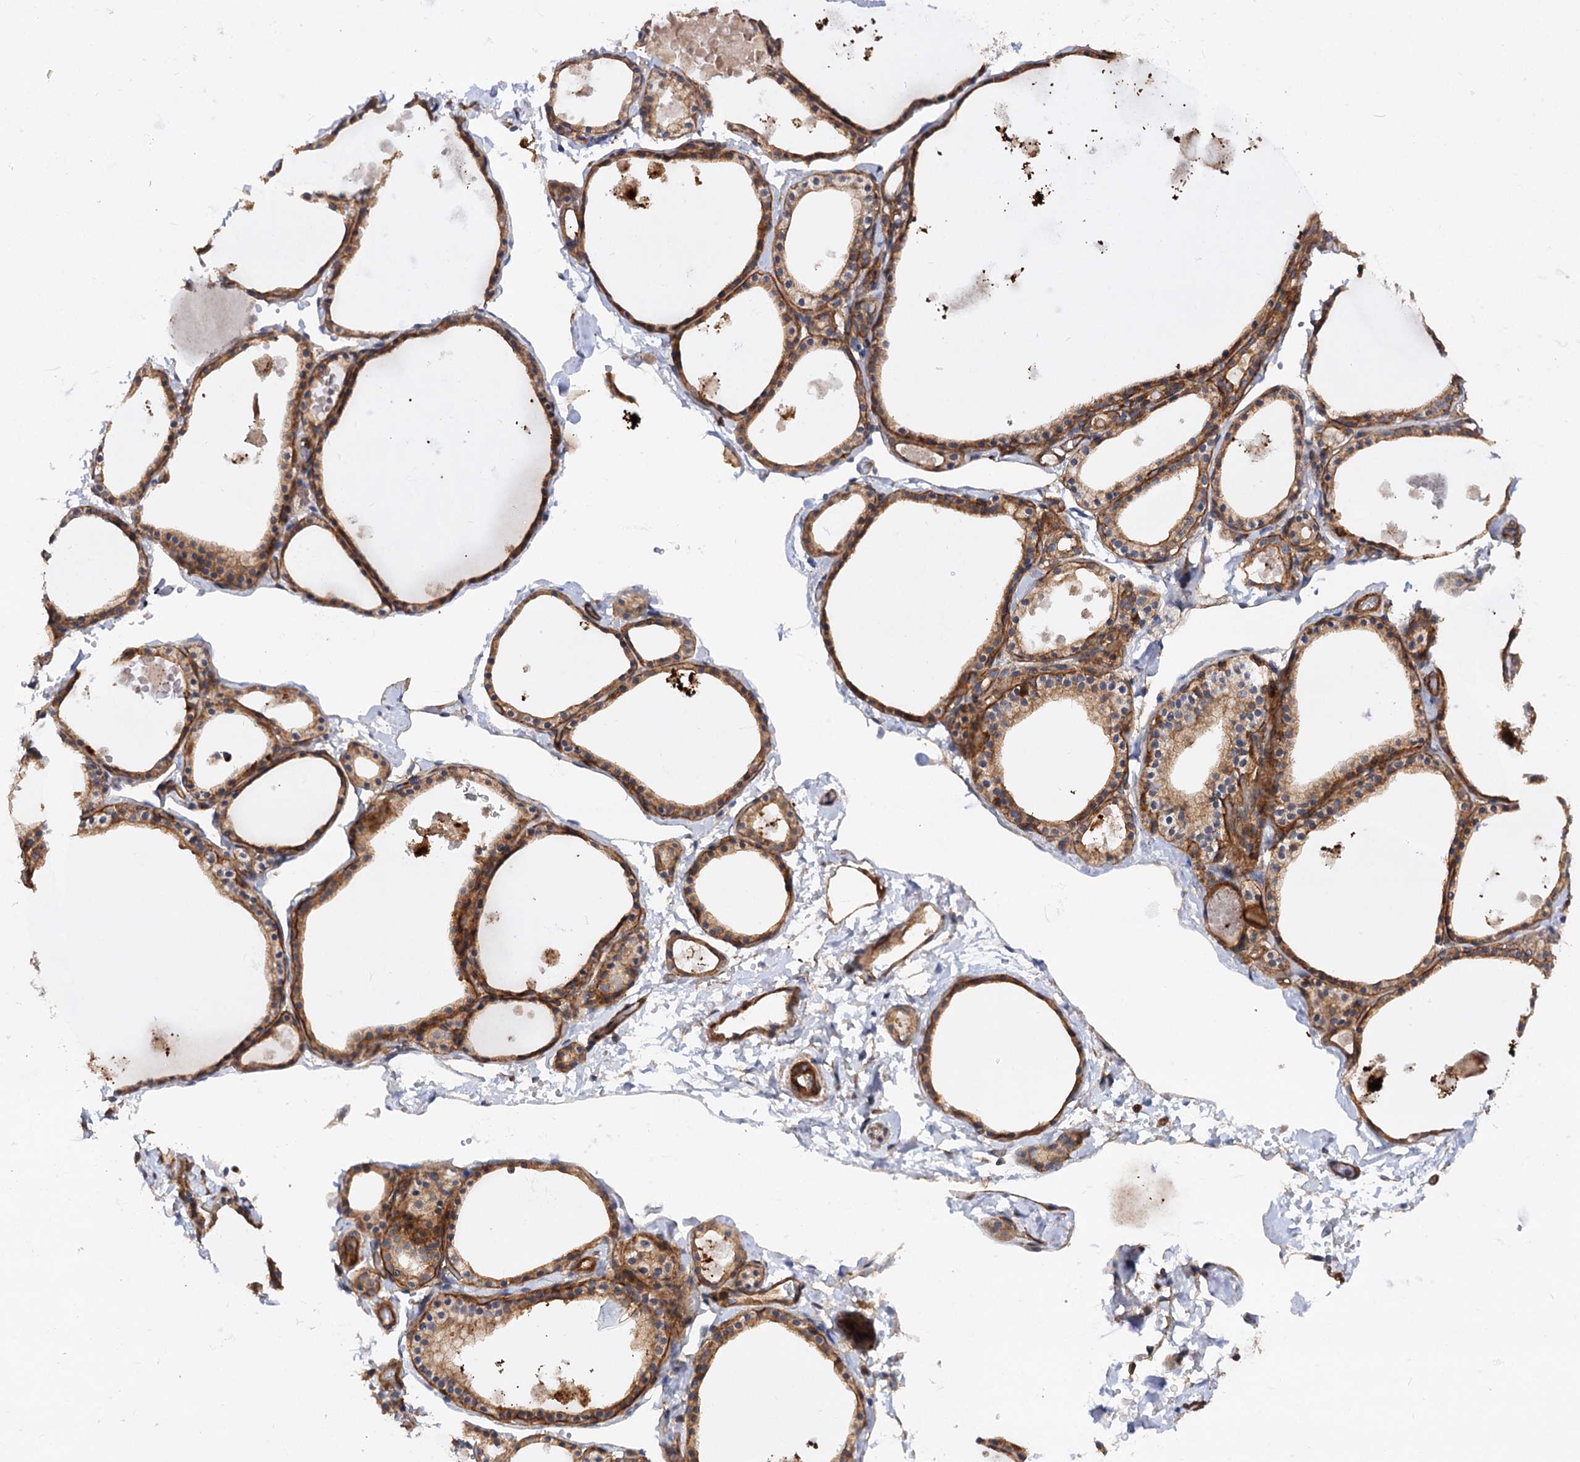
{"staining": {"intensity": "moderate", "quantity": ">75%", "location": "cytoplasmic/membranous"}, "tissue": "thyroid gland", "cell_type": "Glandular cells", "image_type": "normal", "snomed": [{"axis": "morphology", "description": "Normal tissue, NOS"}, {"axis": "topography", "description": "Thyroid gland"}], "caption": "A medium amount of moderate cytoplasmic/membranous positivity is identified in approximately >75% of glandular cells in benign thyroid gland.", "gene": "CSAD", "patient": {"sex": "male", "age": 56}}